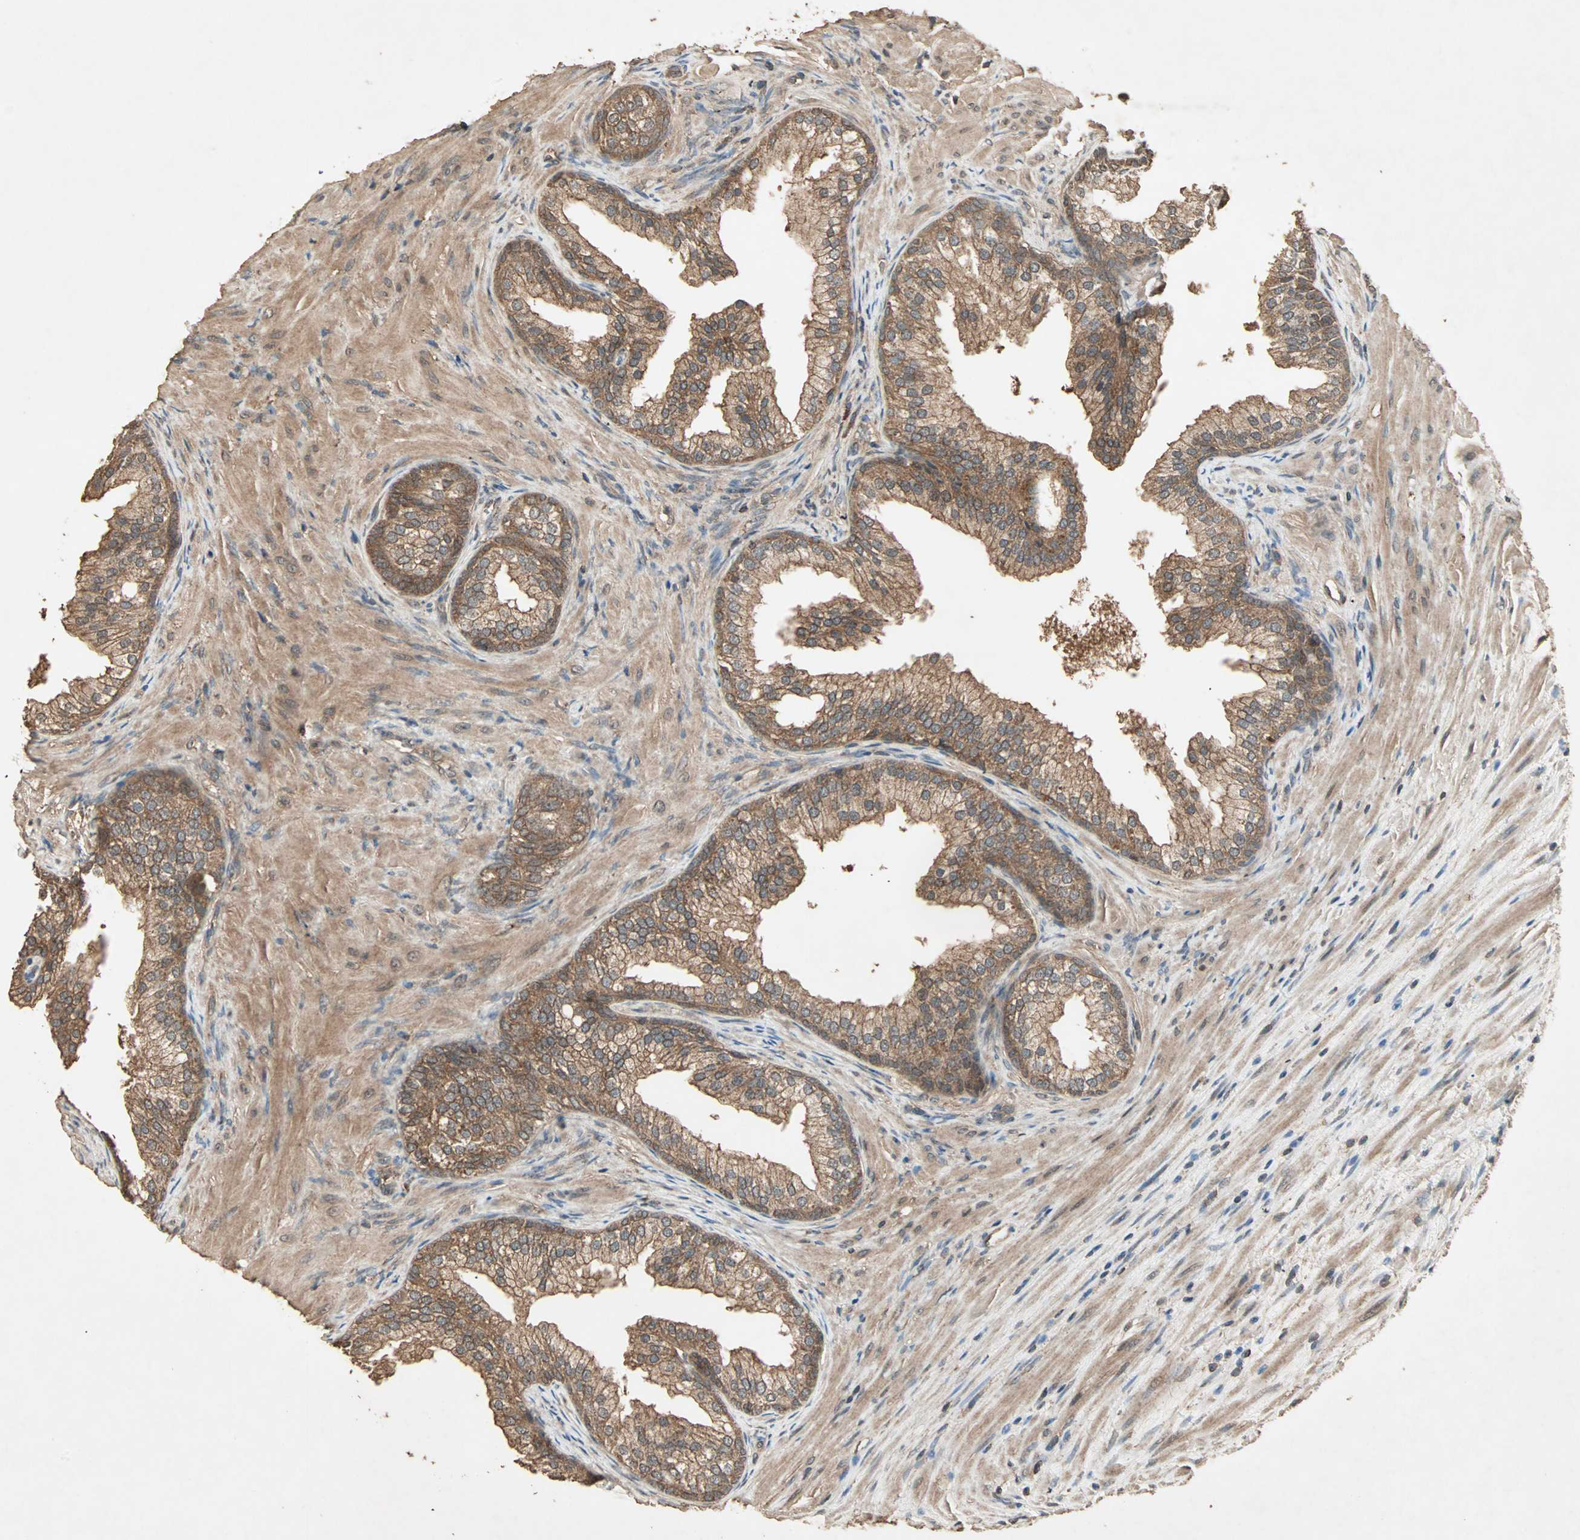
{"staining": {"intensity": "moderate", "quantity": ">75%", "location": "cytoplasmic/membranous"}, "tissue": "prostate", "cell_type": "Glandular cells", "image_type": "normal", "snomed": [{"axis": "morphology", "description": "Normal tissue, NOS"}, {"axis": "topography", "description": "Prostate"}], "caption": "Brown immunohistochemical staining in benign prostate displays moderate cytoplasmic/membranous positivity in approximately >75% of glandular cells. (brown staining indicates protein expression, while blue staining denotes nuclei).", "gene": "UBAC1", "patient": {"sex": "male", "age": 76}}